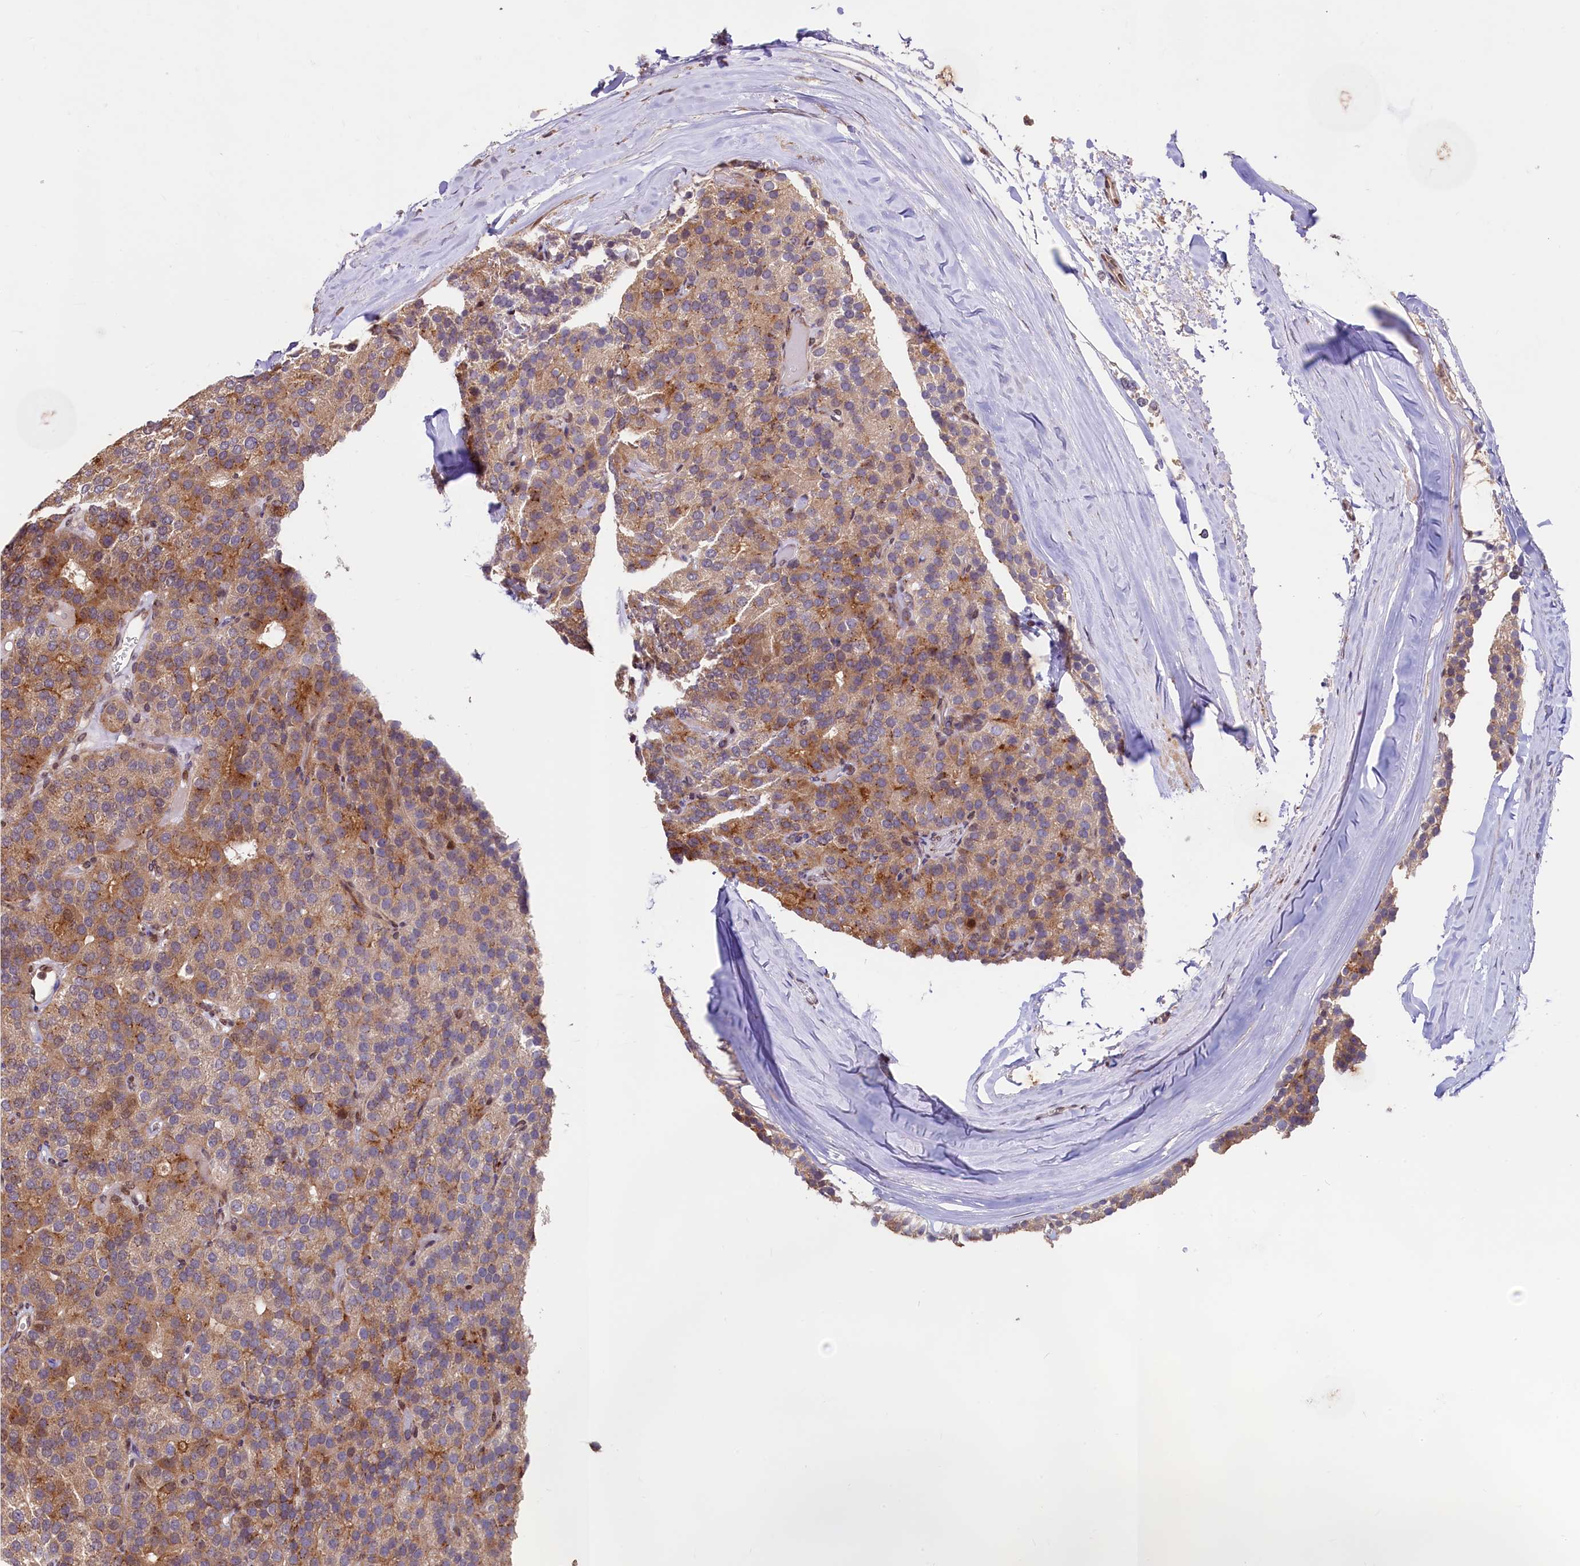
{"staining": {"intensity": "moderate", "quantity": "25%-75%", "location": "cytoplasmic/membranous"}, "tissue": "parathyroid gland", "cell_type": "Glandular cells", "image_type": "normal", "snomed": [{"axis": "morphology", "description": "Normal tissue, NOS"}, {"axis": "morphology", "description": "Adenoma, NOS"}, {"axis": "topography", "description": "Parathyroid gland"}], "caption": "Immunohistochemical staining of unremarkable human parathyroid gland demonstrates medium levels of moderate cytoplasmic/membranous expression in about 25%-75% of glandular cells. (DAB IHC, brown staining for protein, blue staining for nuclei).", "gene": "C5orf15", "patient": {"sex": "female", "age": 86}}